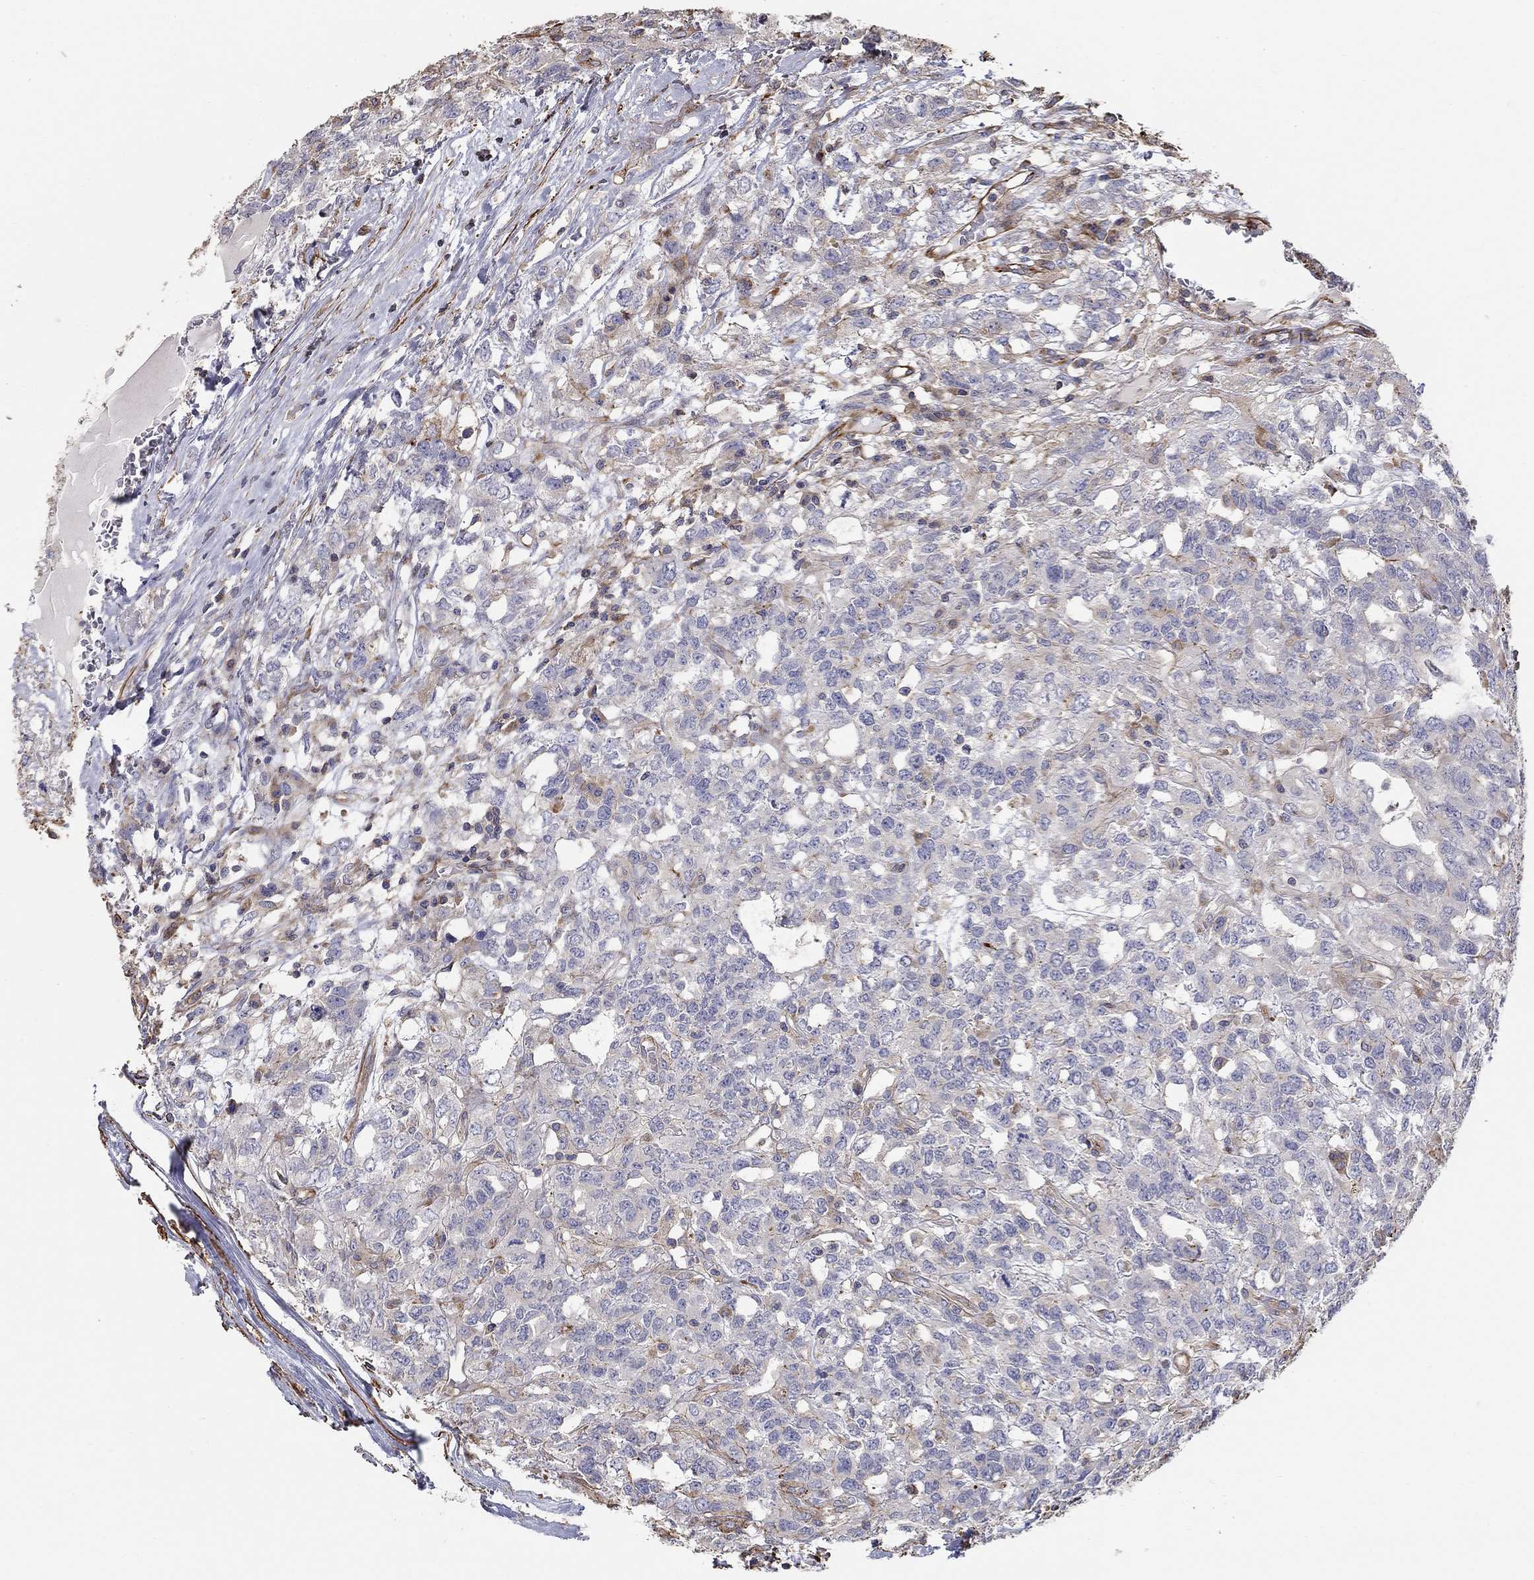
{"staining": {"intensity": "weak", "quantity": "<25%", "location": "cytoplasmic/membranous"}, "tissue": "testis cancer", "cell_type": "Tumor cells", "image_type": "cancer", "snomed": [{"axis": "morphology", "description": "Seminoma, NOS"}, {"axis": "topography", "description": "Testis"}], "caption": "Immunohistochemical staining of seminoma (testis) shows no significant expression in tumor cells.", "gene": "NPHP1", "patient": {"sex": "male", "age": 52}}